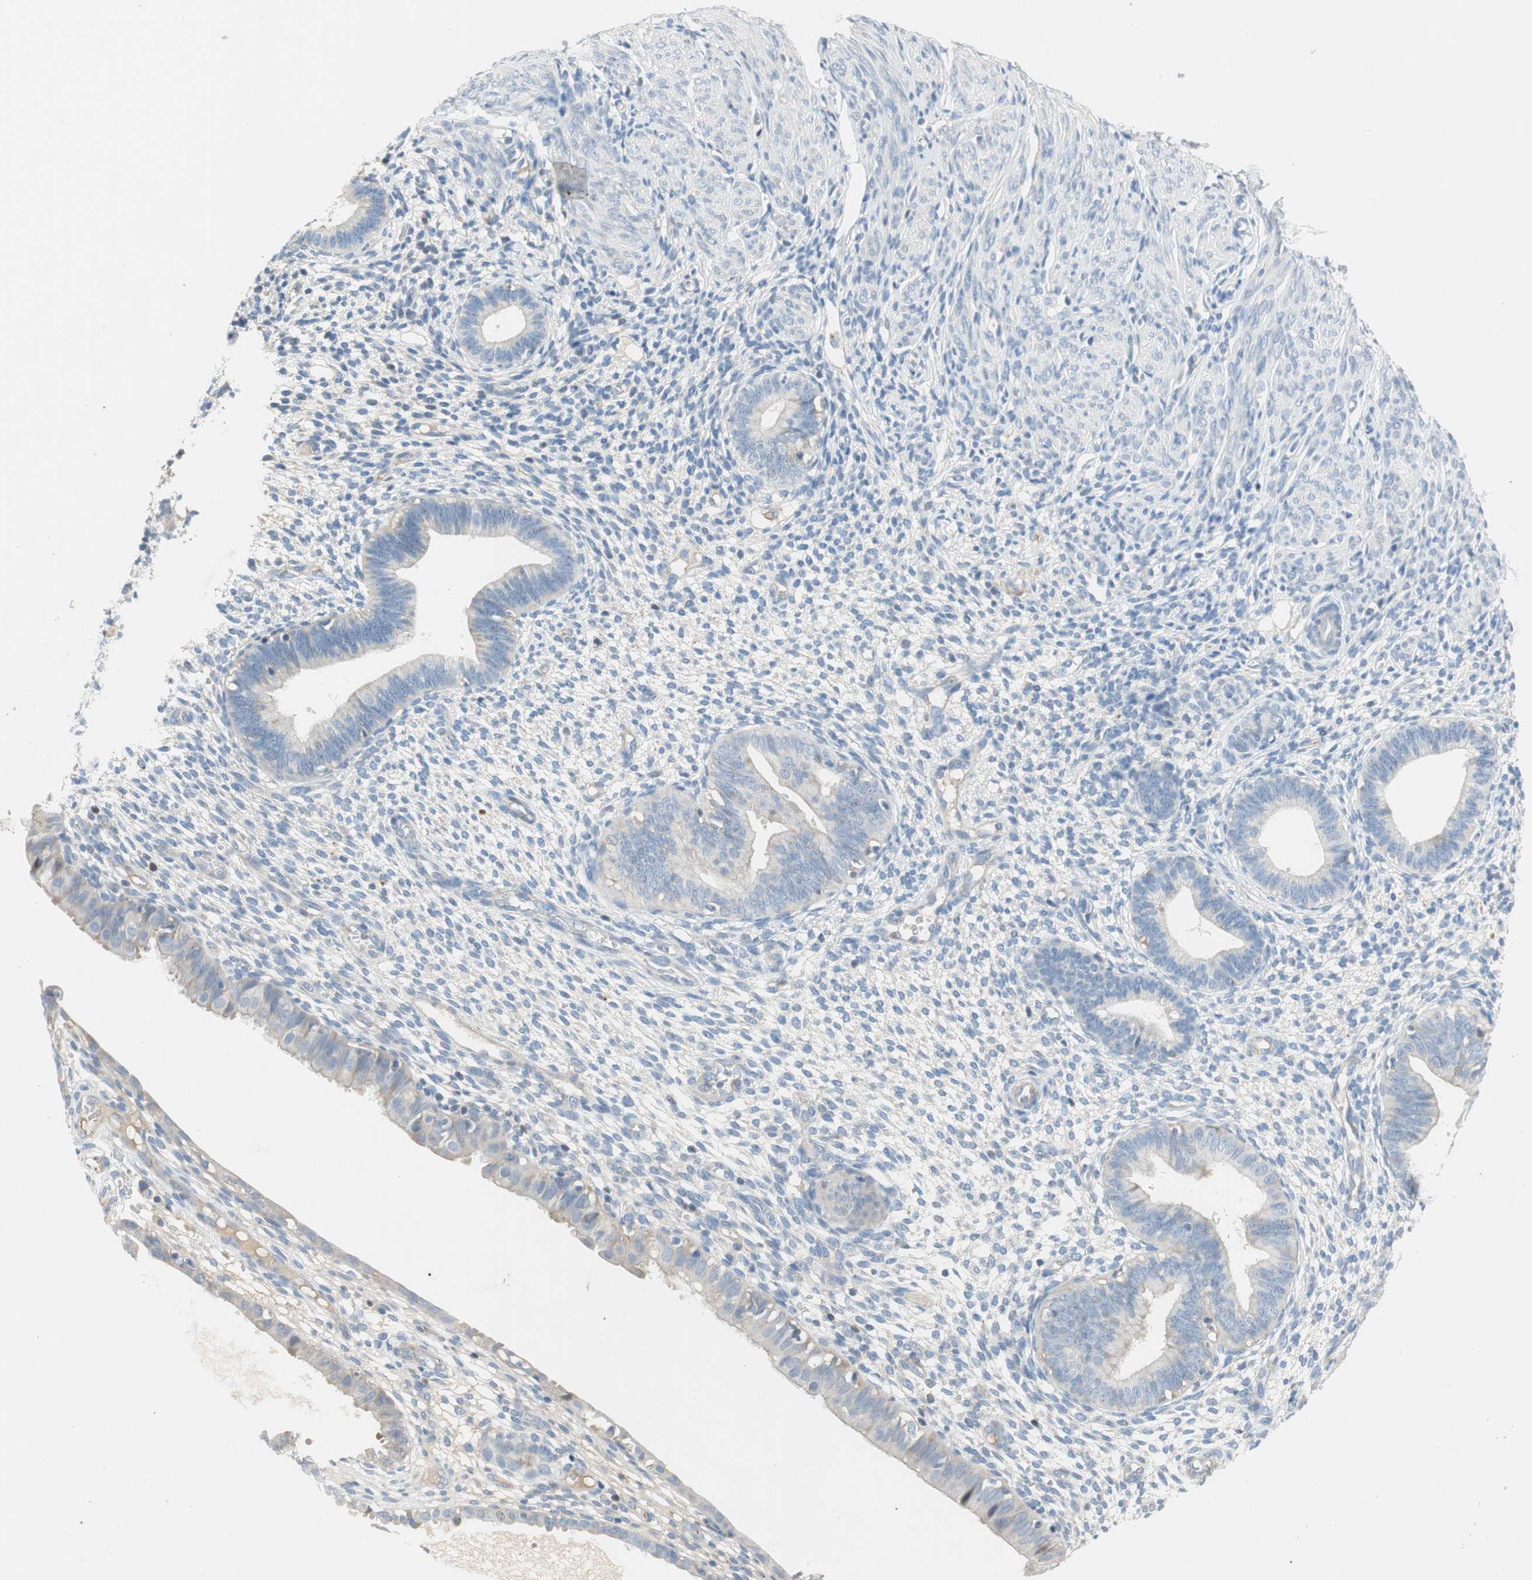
{"staining": {"intensity": "negative", "quantity": "none", "location": "none"}, "tissue": "endometrium", "cell_type": "Cells in endometrial stroma", "image_type": "normal", "snomed": [{"axis": "morphology", "description": "Normal tissue, NOS"}, {"axis": "topography", "description": "Endometrium"}], "caption": "Immunohistochemistry (IHC) of unremarkable endometrium reveals no staining in cells in endometrial stroma. The staining is performed using DAB (3,3'-diaminobenzidine) brown chromogen with nuclei counter-stained in using hematoxylin.", "gene": "CCM2L", "patient": {"sex": "female", "age": 61}}